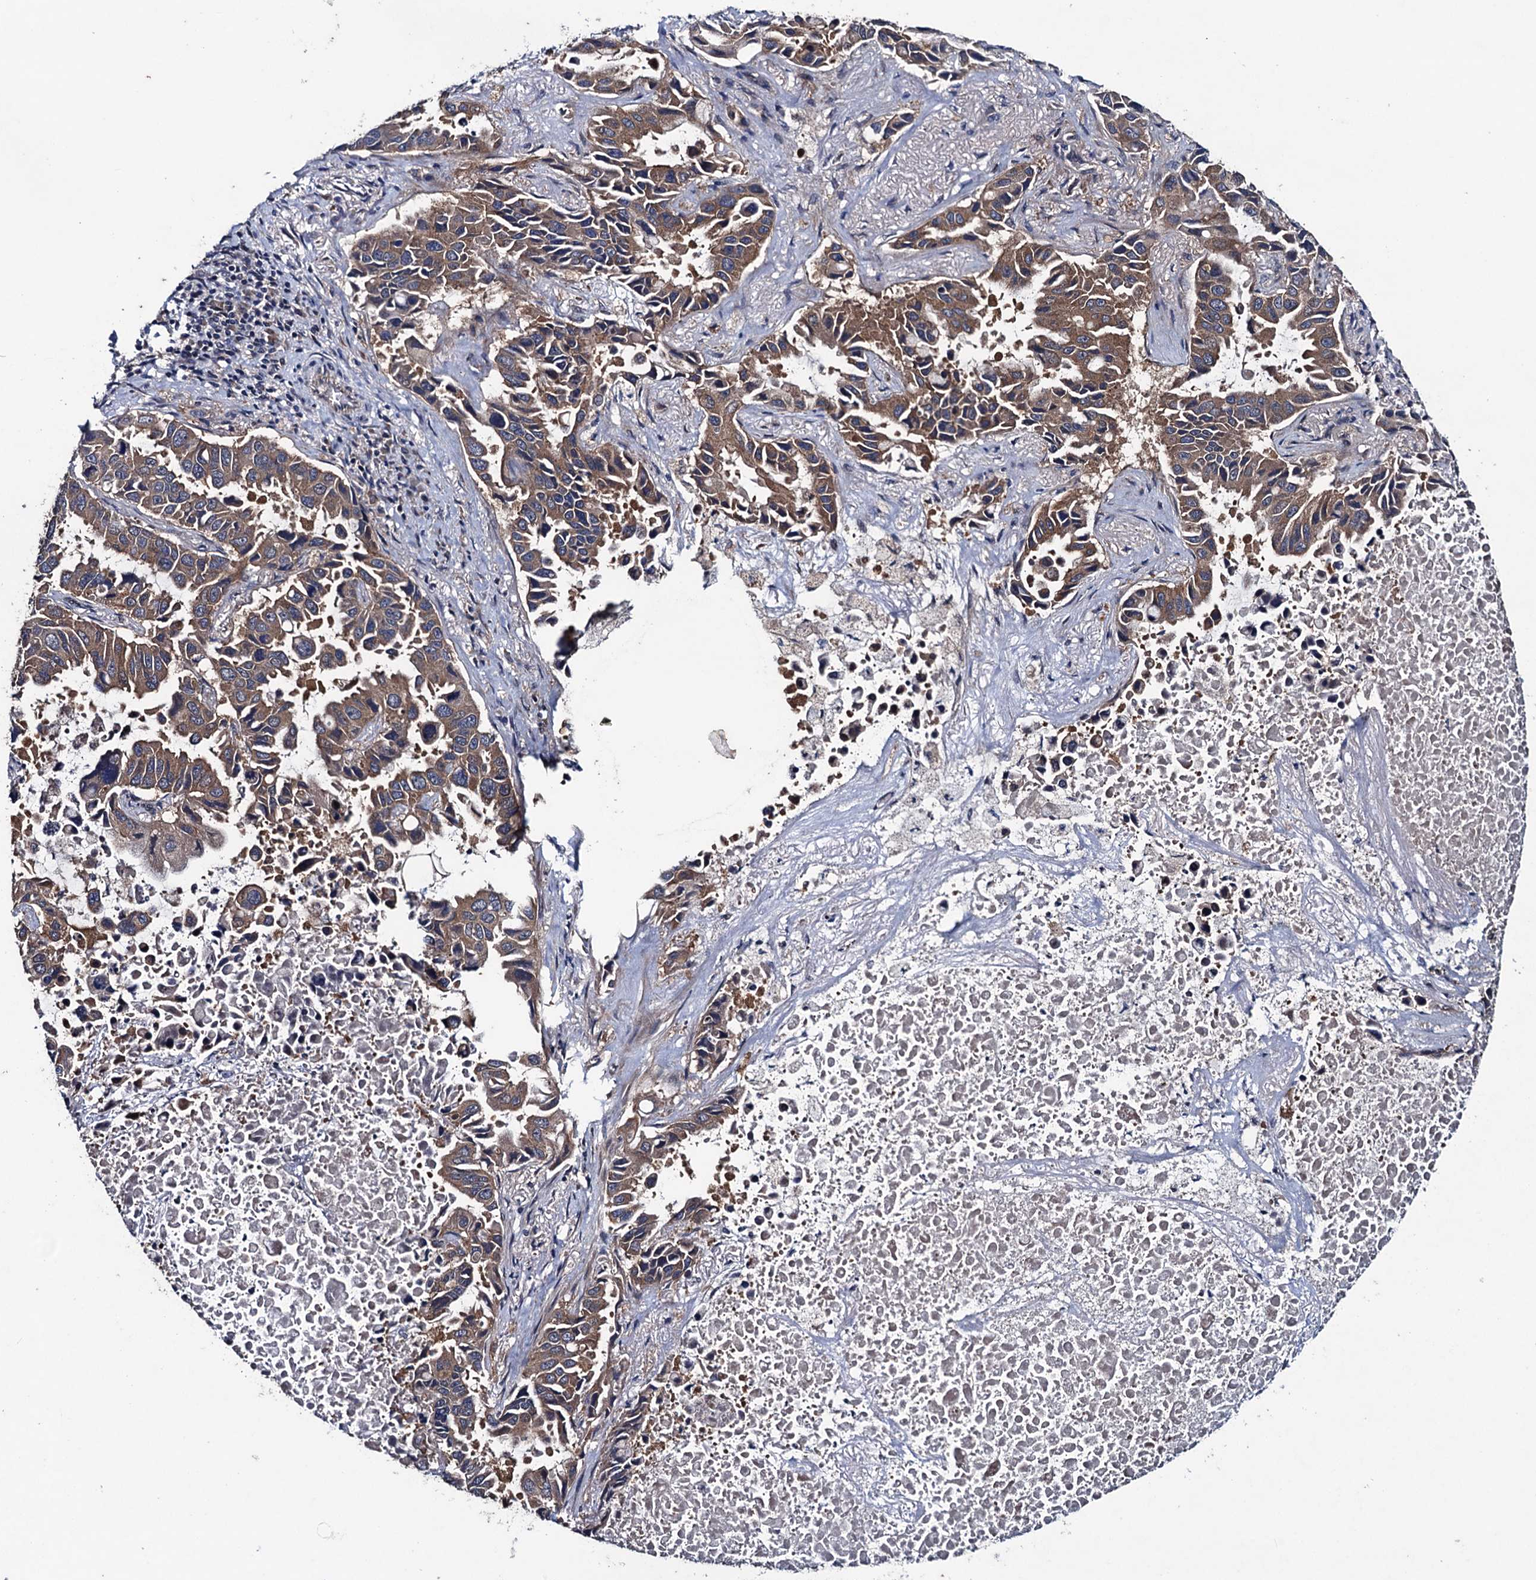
{"staining": {"intensity": "moderate", "quantity": ">75%", "location": "cytoplasmic/membranous"}, "tissue": "lung cancer", "cell_type": "Tumor cells", "image_type": "cancer", "snomed": [{"axis": "morphology", "description": "Adenocarcinoma, NOS"}, {"axis": "topography", "description": "Lung"}], "caption": "Protein expression analysis of human lung cancer reveals moderate cytoplasmic/membranous expression in about >75% of tumor cells. Immunohistochemistry (ihc) stains the protein of interest in brown and the nuclei are stained blue.", "gene": "BLTP3B", "patient": {"sex": "male", "age": 64}}